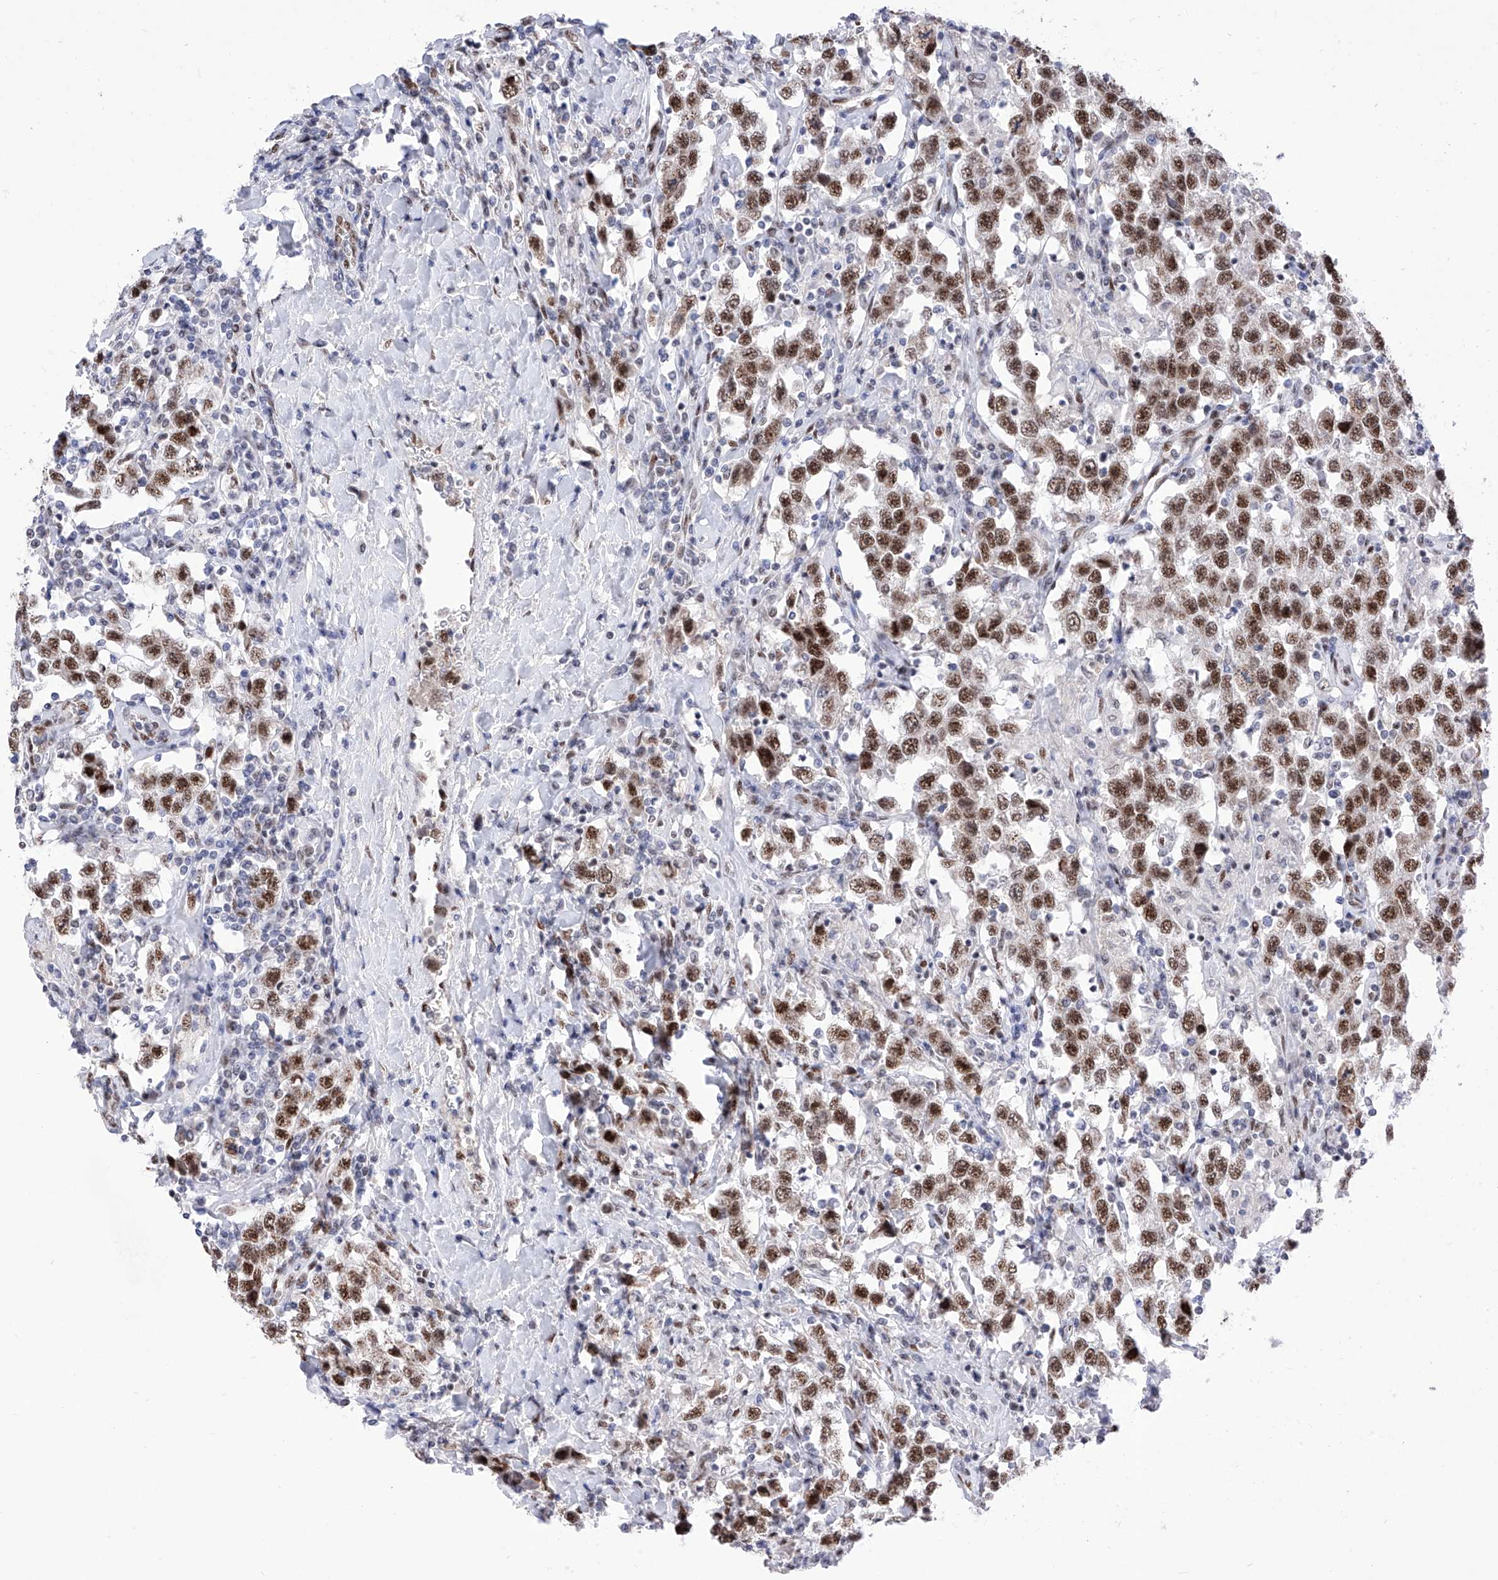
{"staining": {"intensity": "strong", "quantity": ">75%", "location": "nuclear"}, "tissue": "testis cancer", "cell_type": "Tumor cells", "image_type": "cancer", "snomed": [{"axis": "morphology", "description": "Seminoma, NOS"}, {"axis": "topography", "description": "Testis"}], "caption": "A high-resolution photomicrograph shows immunohistochemistry staining of testis seminoma, which reveals strong nuclear staining in approximately >75% of tumor cells. (DAB (3,3'-diaminobenzidine) = brown stain, brightfield microscopy at high magnification).", "gene": "ATN1", "patient": {"sex": "male", "age": 41}}